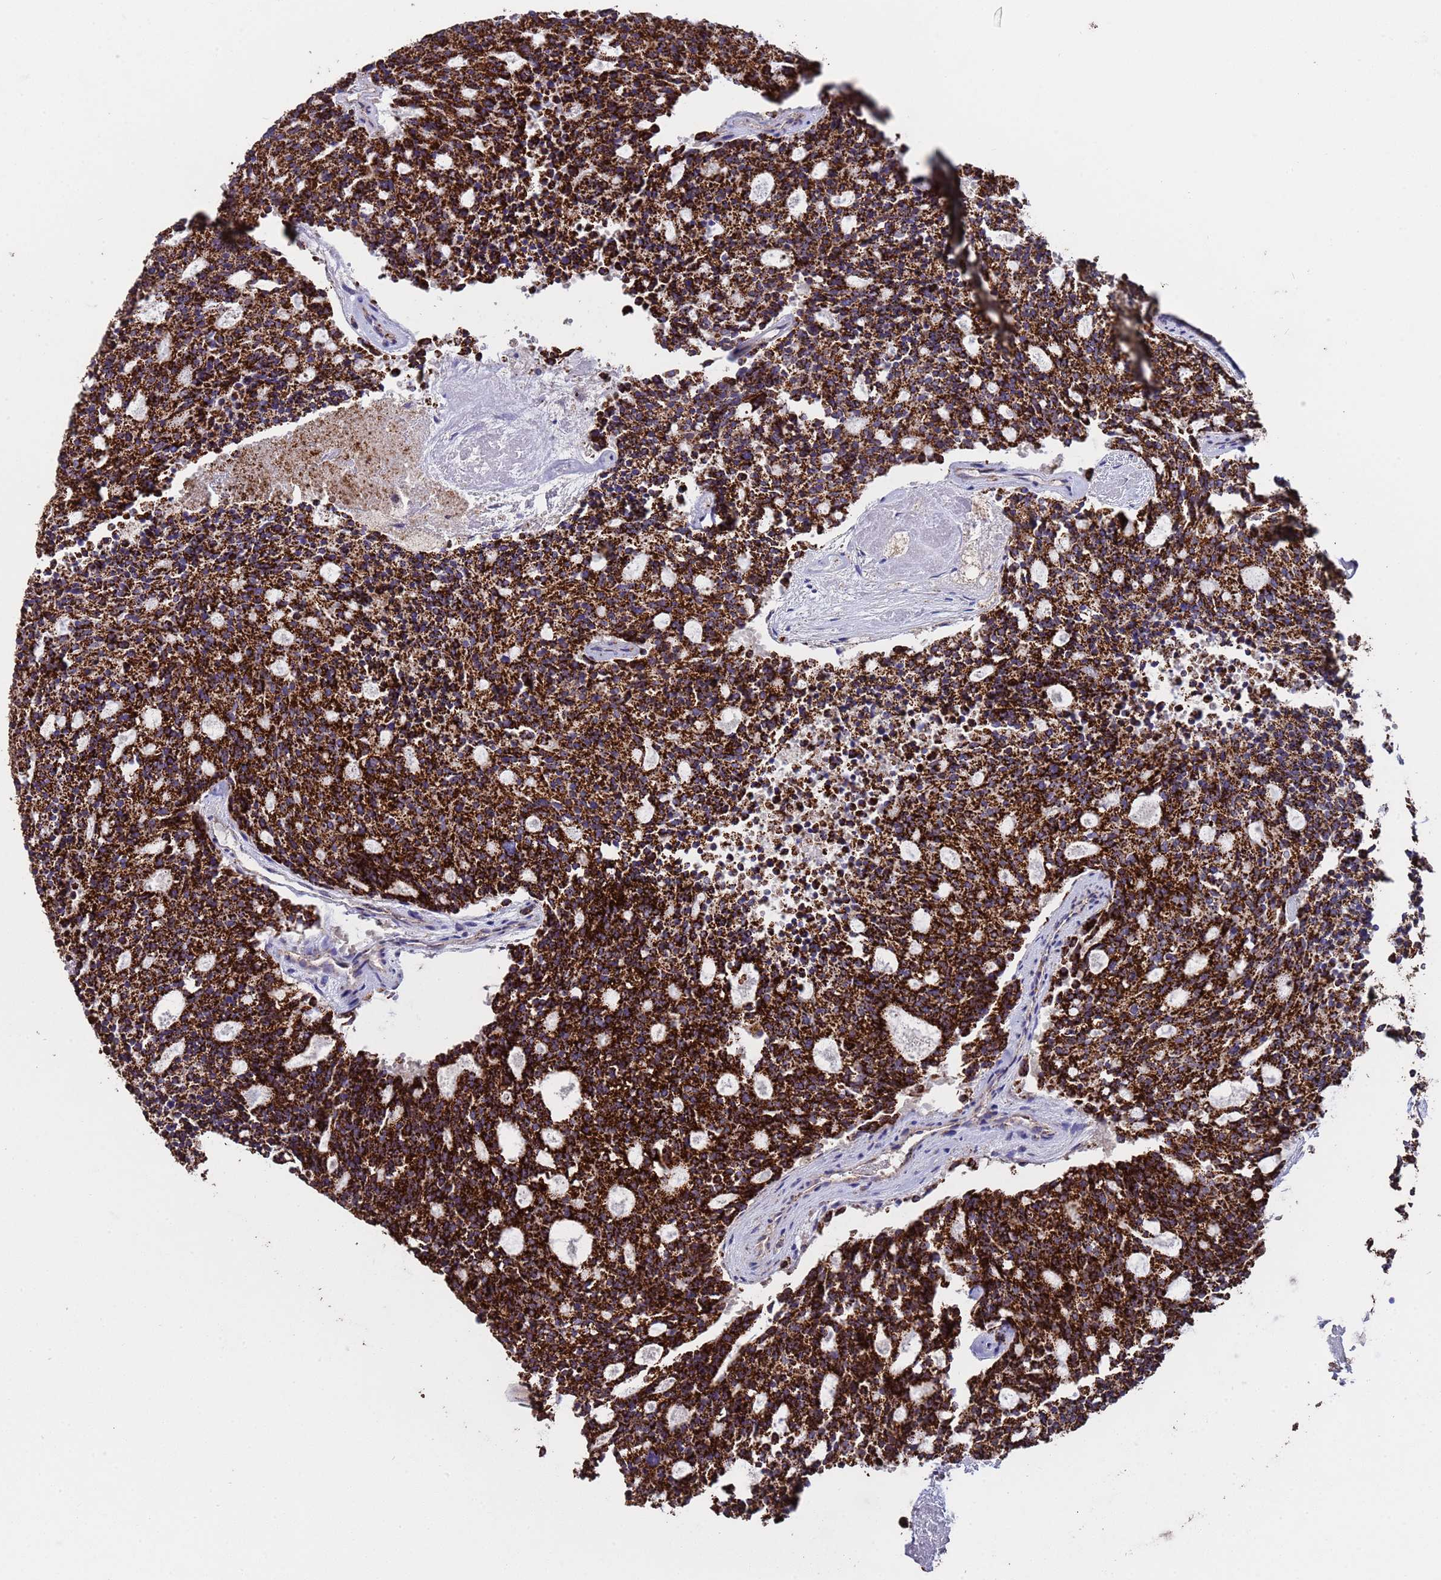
{"staining": {"intensity": "strong", "quantity": ">75%", "location": "cytoplasmic/membranous"}, "tissue": "carcinoid", "cell_type": "Tumor cells", "image_type": "cancer", "snomed": [{"axis": "morphology", "description": "Carcinoid, malignant, NOS"}, {"axis": "topography", "description": "Pancreas"}], "caption": "The photomicrograph demonstrates a brown stain indicating the presence of a protein in the cytoplasmic/membranous of tumor cells in carcinoid (malignant).", "gene": "ZNFX1", "patient": {"sex": "female", "age": 54}}